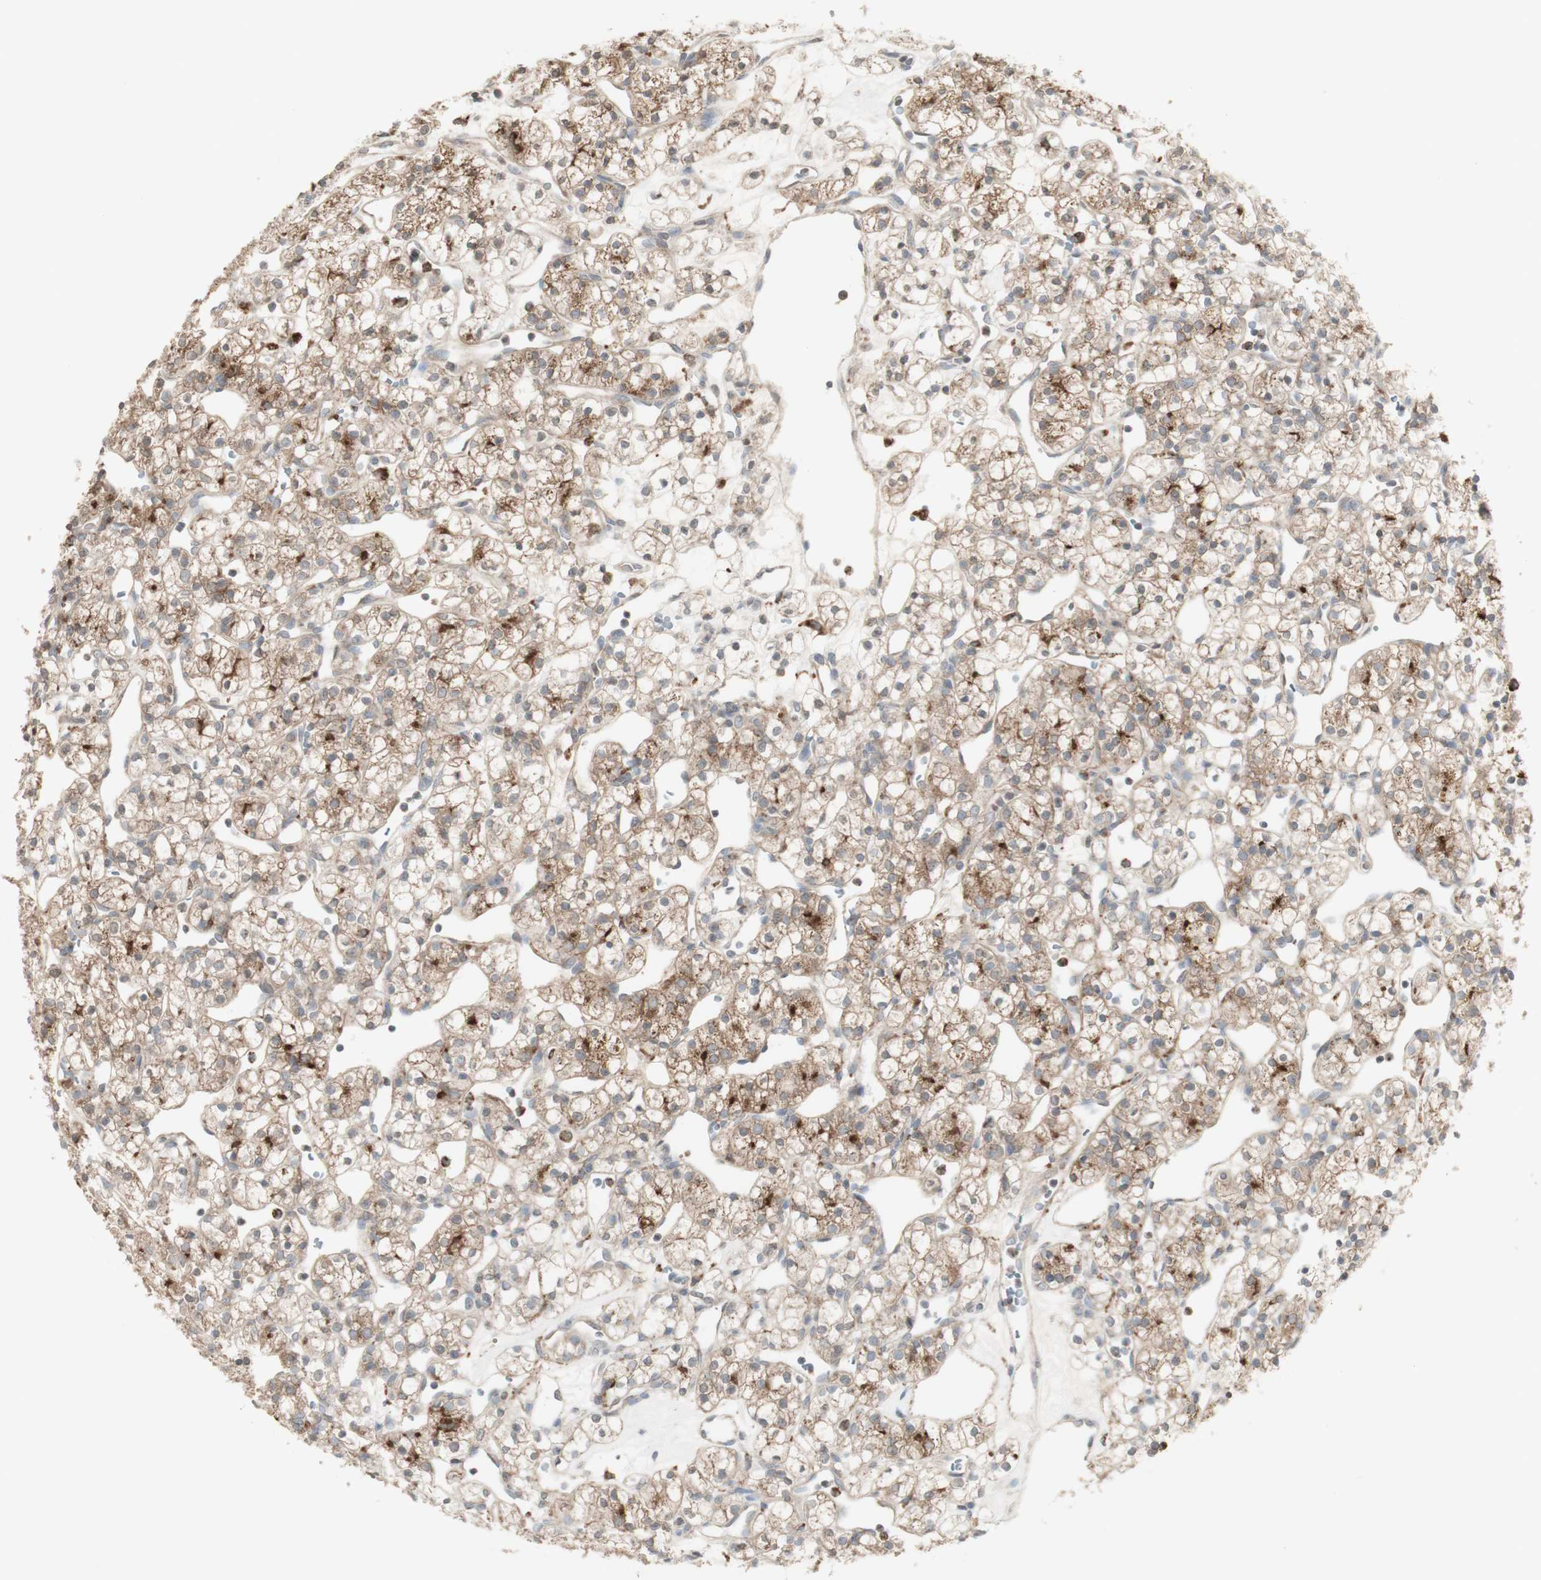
{"staining": {"intensity": "moderate", "quantity": ">75%", "location": "cytoplasmic/membranous"}, "tissue": "renal cancer", "cell_type": "Tumor cells", "image_type": "cancer", "snomed": [{"axis": "morphology", "description": "Adenocarcinoma, NOS"}, {"axis": "topography", "description": "Kidney"}], "caption": "The immunohistochemical stain shows moderate cytoplasmic/membranous positivity in tumor cells of renal cancer tissue.", "gene": "ATP6V1E1", "patient": {"sex": "female", "age": 60}}